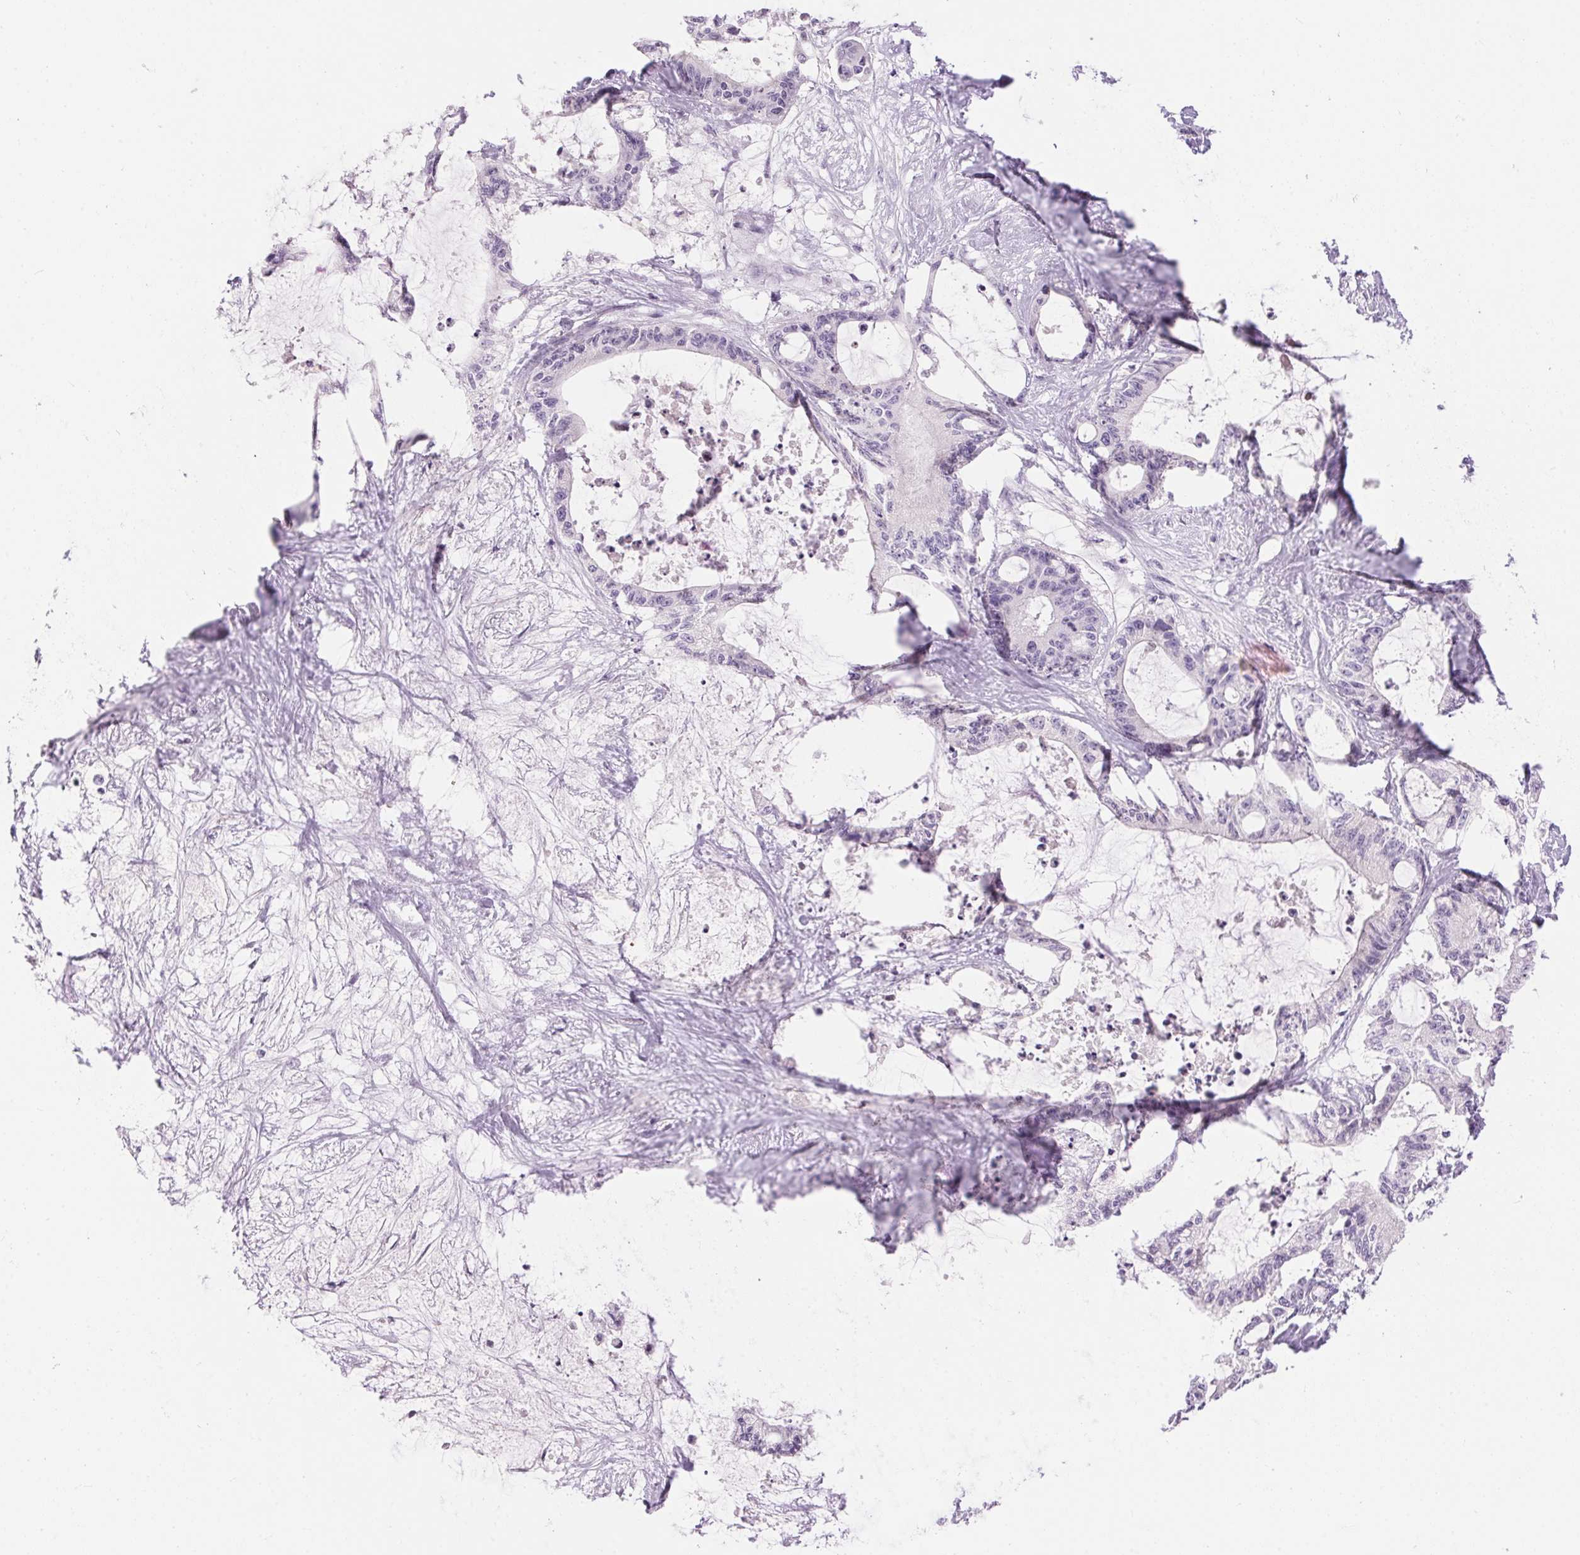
{"staining": {"intensity": "negative", "quantity": "none", "location": "none"}, "tissue": "liver cancer", "cell_type": "Tumor cells", "image_type": "cancer", "snomed": [{"axis": "morphology", "description": "Normal tissue, NOS"}, {"axis": "morphology", "description": "Cholangiocarcinoma"}, {"axis": "topography", "description": "Liver"}, {"axis": "topography", "description": "Peripheral nerve tissue"}], "caption": "This photomicrograph is of liver cholangiocarcinoma stained with immunohistochemistry (IHC) to label a protein in brown with the nuclei are counter-stained blue. There is no positivity in tumor cells.", "gene": "PNLIPRP3", "patient": {"sex": "female", "age": 73}}